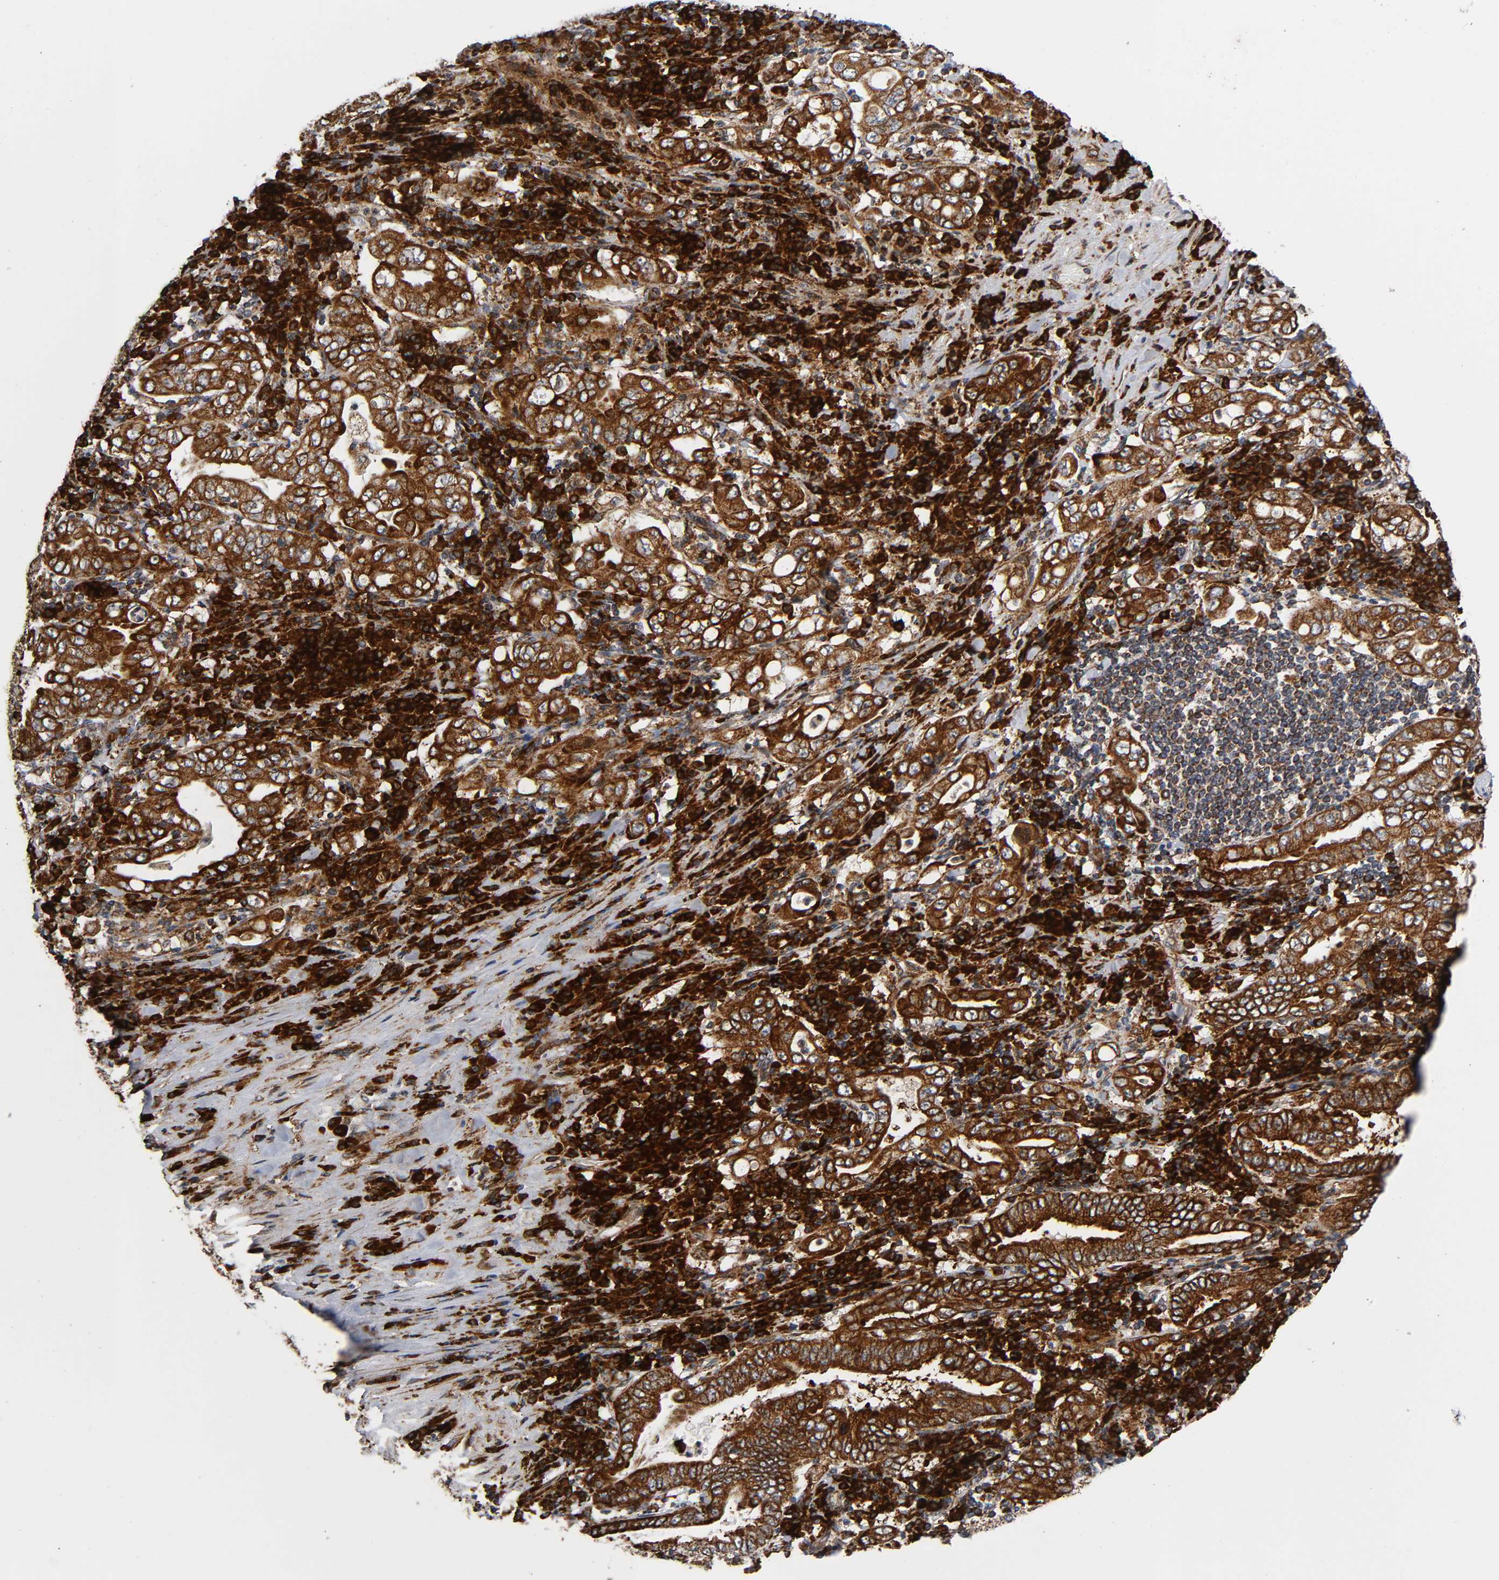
{"staining": {"intensity": "strong", "quantity": "25%-75%", "location": "cytoplasmic/membranous"}, "tissue": "stomach cancer", "cell_type": "Tumor cells", "image_type": "cancer", "snomed": [{"axis": "morphology", "description": "Normal tissue, NOS"}, {"axis": "morphology", "description": "Adenocarcinoma, NOS"}, {"axis": "topography", "description": "Esophagus"}, {"axis": "topography", "description": "Stomach, upper"}, {"axis": "topography", "description": "Peripheral nerve tissue"}], "caption": "Human stomach cancer (adenocarcinoma) stained for a protein (brown) exhibits strong cytoplasmic/membranous positive positivity in about 25%-75% of tumor cells.", "gene": "MAP3K1", "patient": {"sex": "male", "age": 62}}